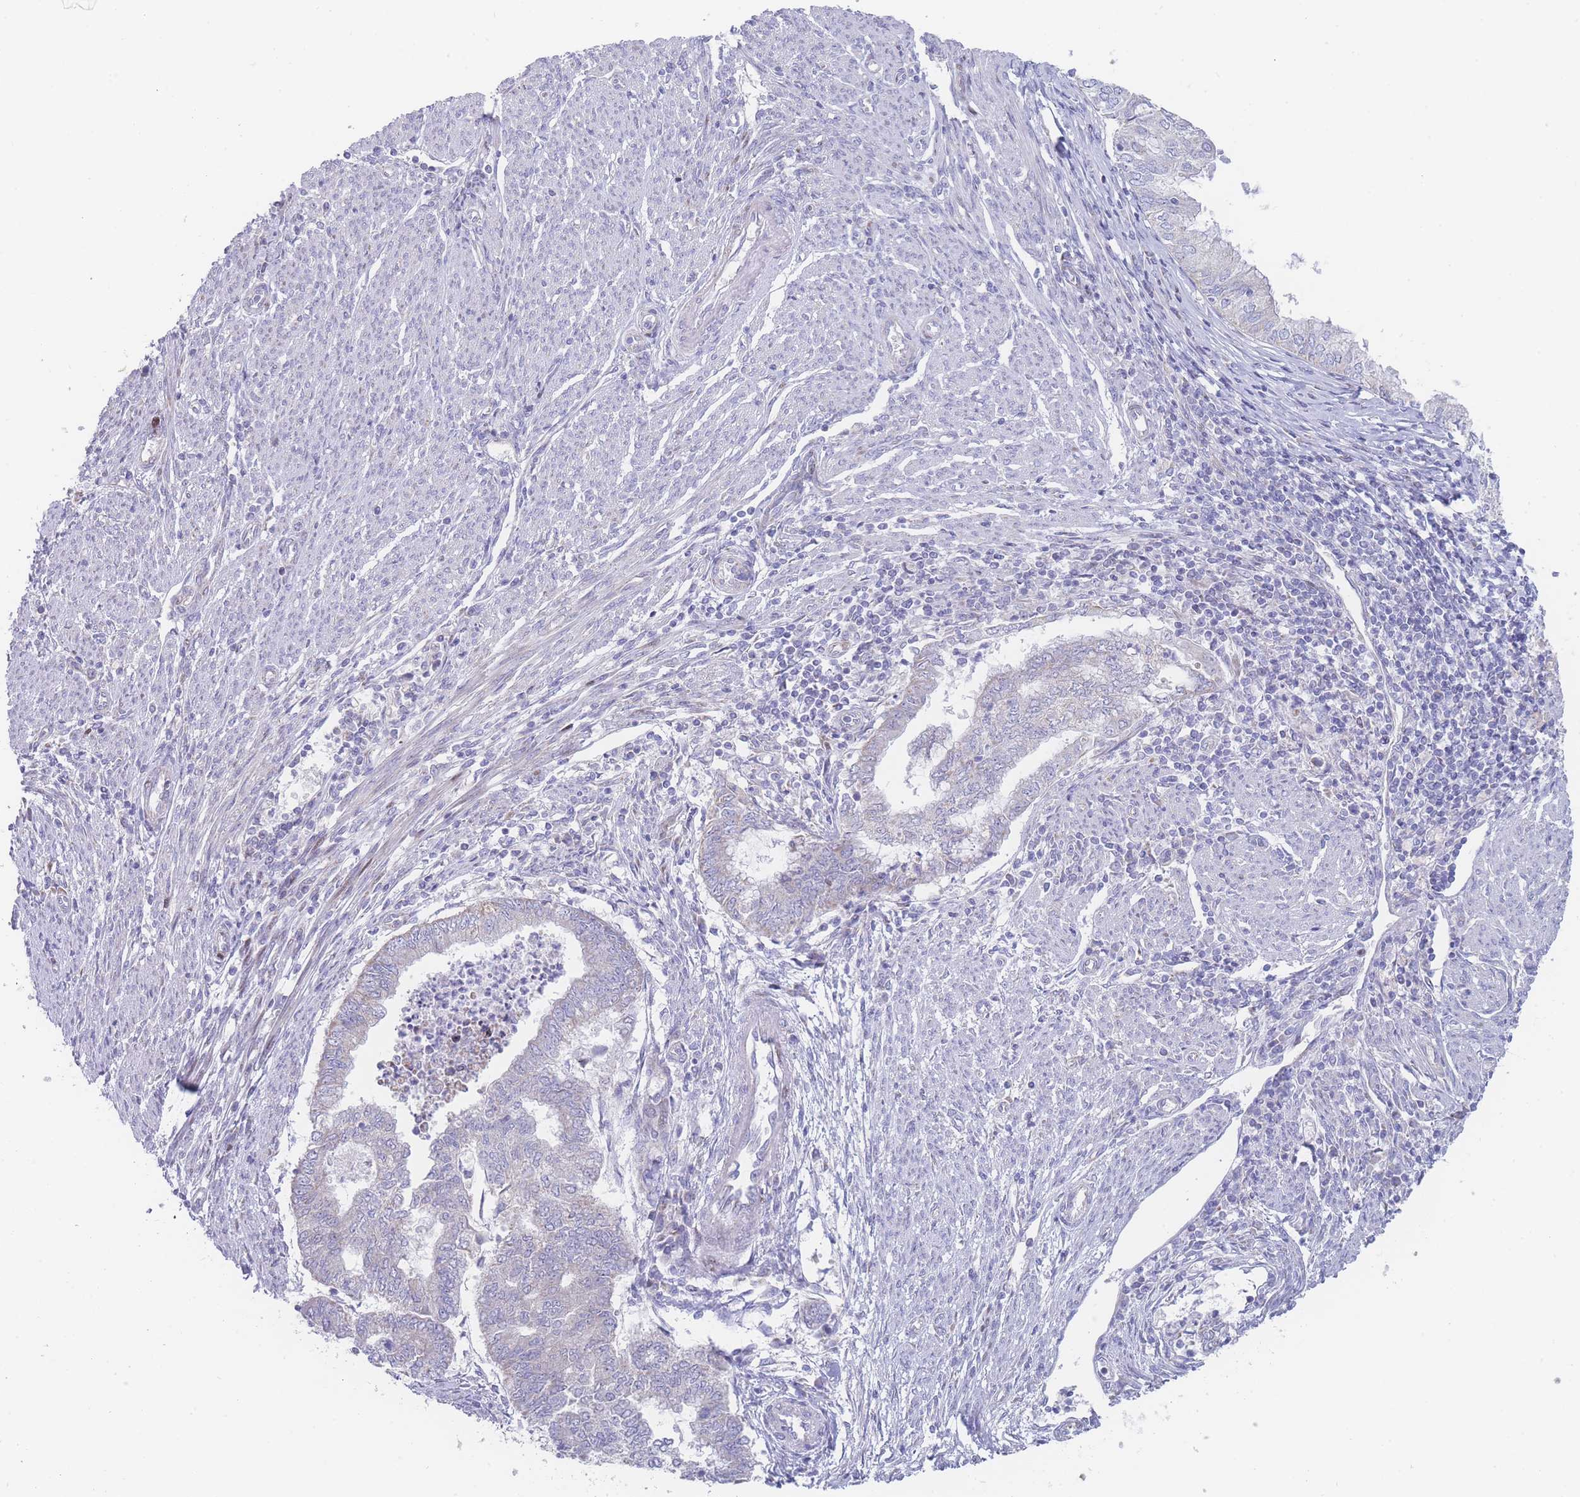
{"staining": {"intensity": "negative", "quantity": "none", "location": "none"}, "tissue": "endometrial cancer", "cell_type": "Tumor cells", "image_type": "cancer", "snomed": [{"axis": "morphology", "description": "Adenocarcinoma, NOS"}, {"axis": "topography", "description": "Endometrium"}], "caption": "A photomicrograph of human endometrial adenocarcinoma is negative for staining in tumor cells.", "gene": "GPAM", "patient": {"sex": "female", "age": 79}}